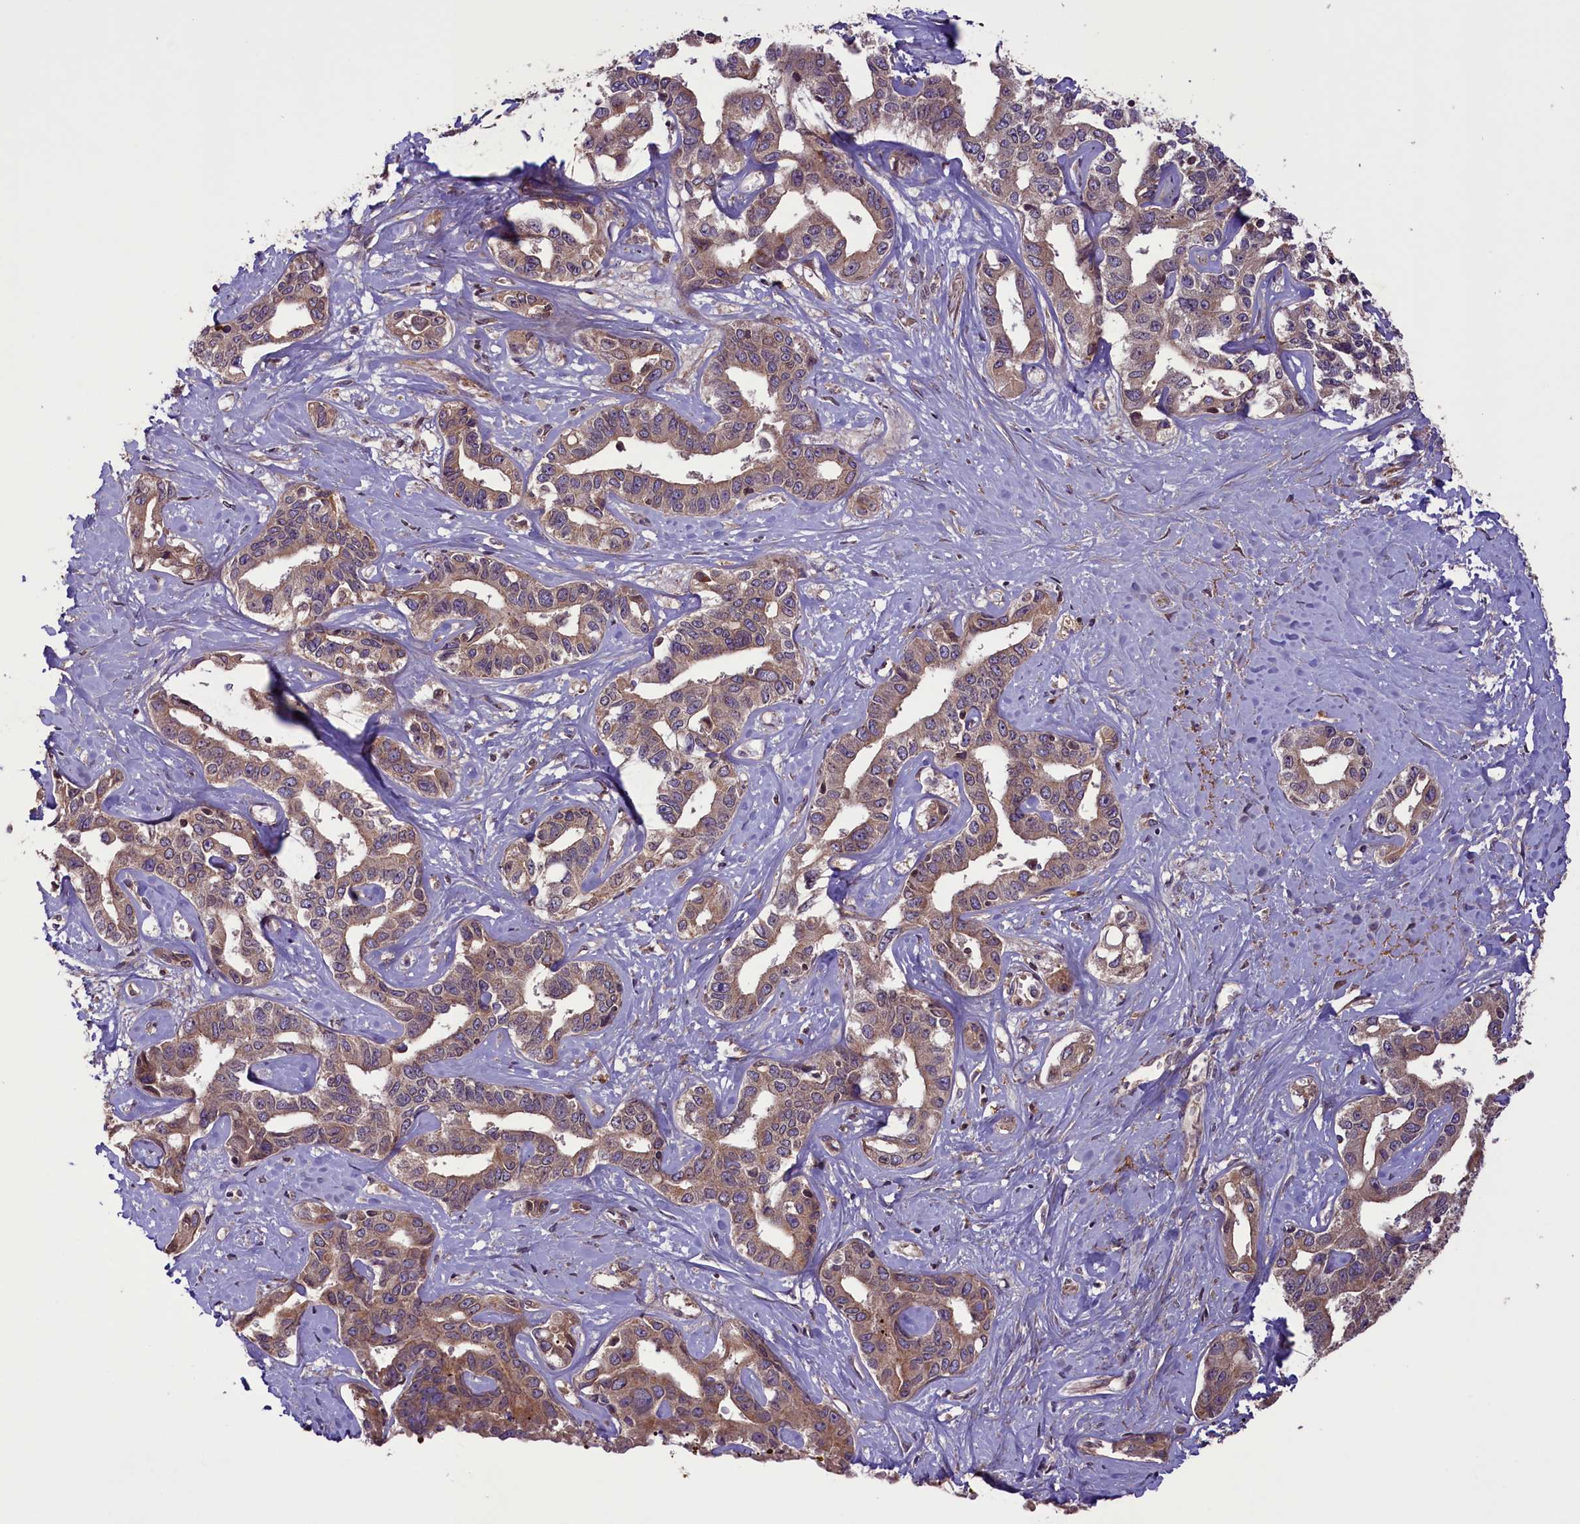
{"staining": {"intensity": "weak", "quantity": ">75%", "location": "cytoplasmic/membranous"}, "tissue": "liver cancer", "cell_type": "Tumor cells", "image_type": "cancer", "snomed": [{"axis": "morphology", "description": "Cholangiocarcinoma"}, {"axis": "topography", "description": "Liver"}], "caption": "About >75% of tumor cells in cholangiocarcinoma (liver) reveal weak cytoplasmic/membranous protein positivity as visualized by brown immunohistochemical staining.", "gene": "CCDC125", "patient": {"sex": "male", "age": 59}}